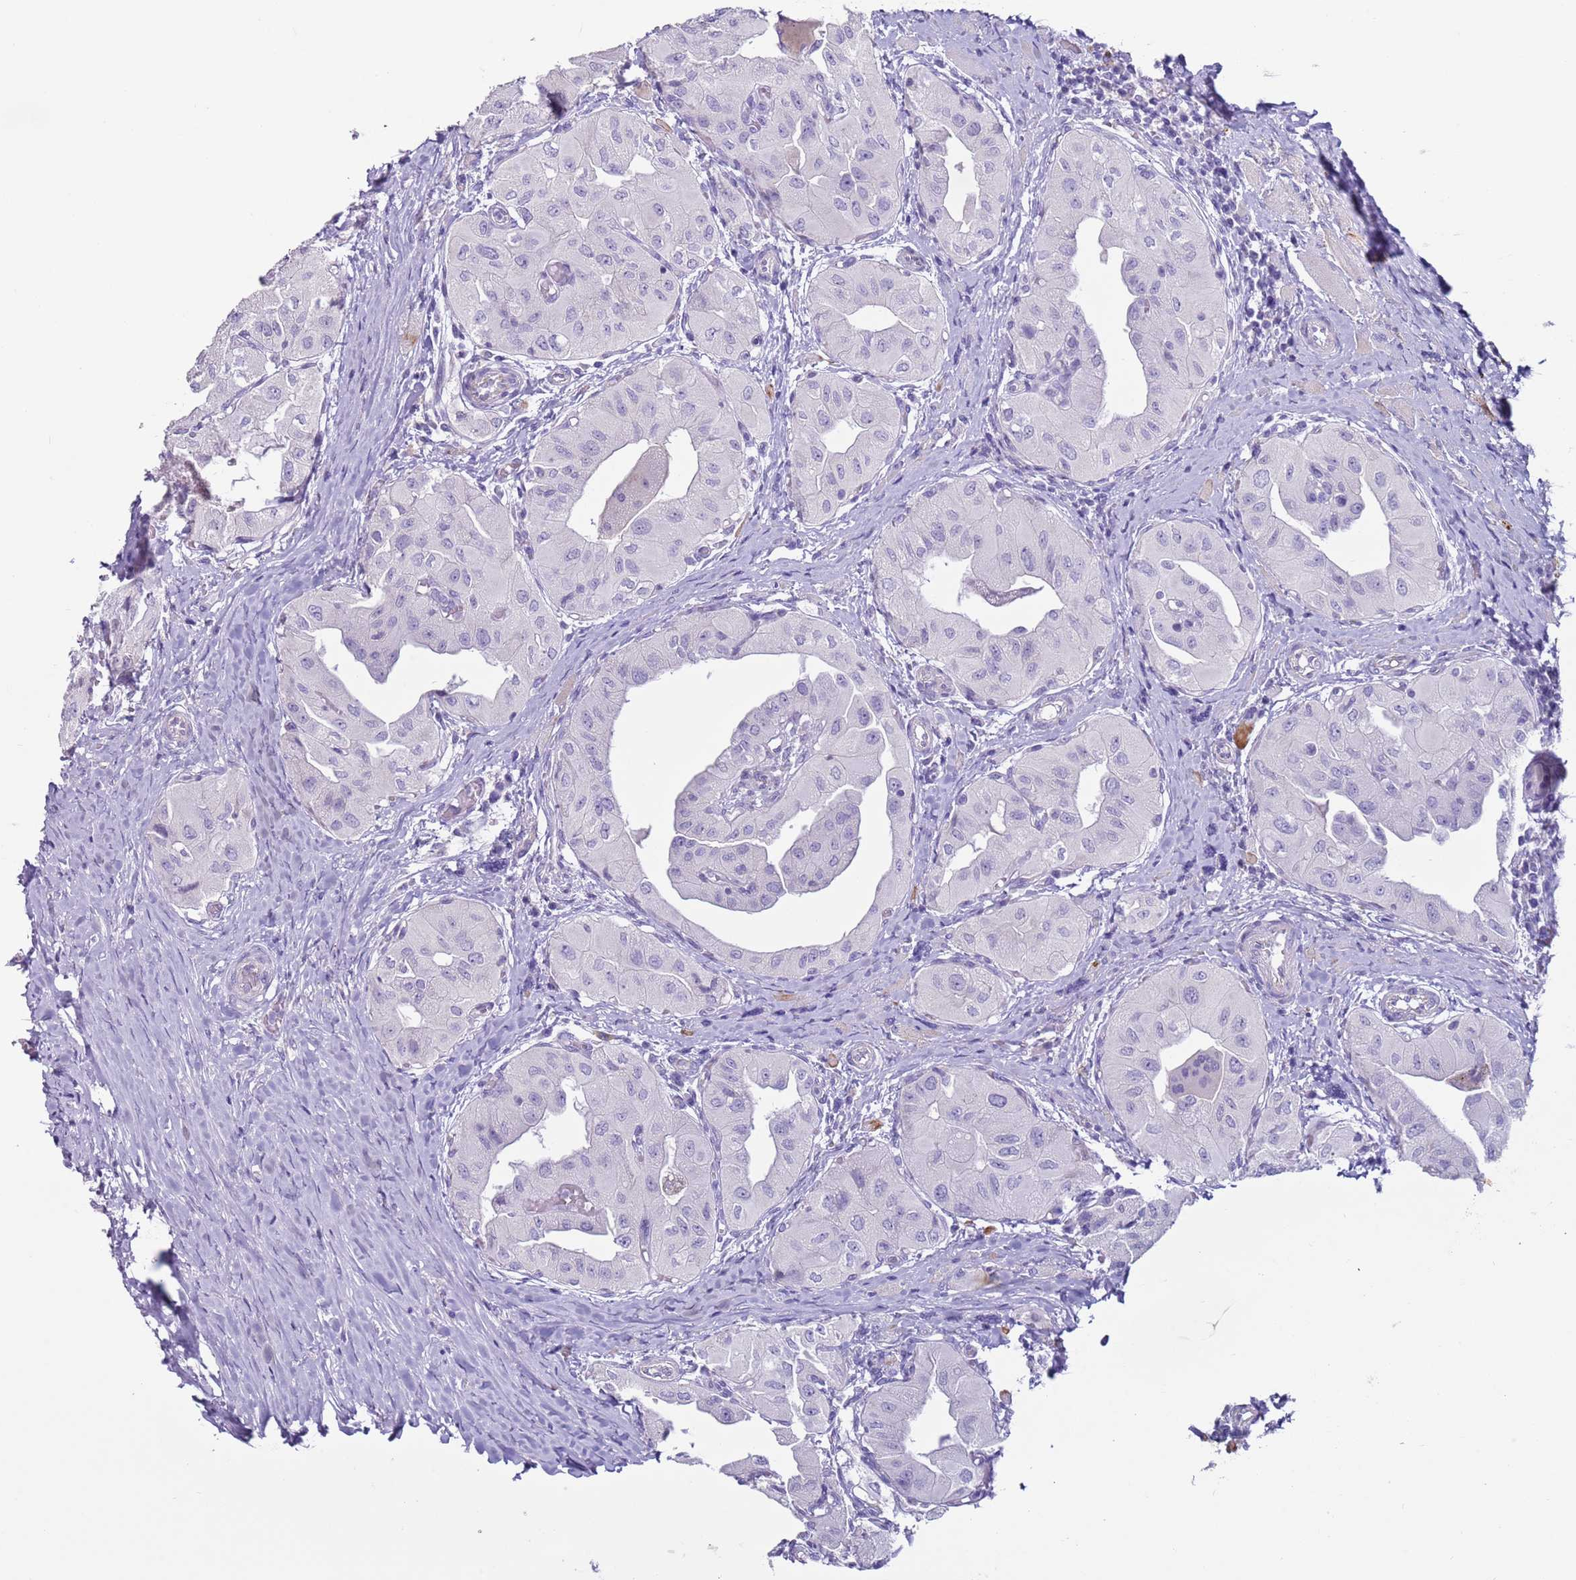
{"staining": {"intensity": "negative", "quantity": "none", "location": "none"}, "tissue": "thyroid cancer", "cell_type": "Tumor cells", "image_type": "cancer", "snomed": [{"axis": "morphology", "description": "Papillary adenocarcinoma, NOS"}, {"axis": "topography", "description": "Thyroid gland"}], "caption": "Immunohistochemistry (IHC) micrograph of papillary adenocarcinoma (thyroid) stained for a protein (brown), which exhibits no positivity in tumor cells.", "gene": "NPAP1", "patient": {"sex": "female", "age": 59}}